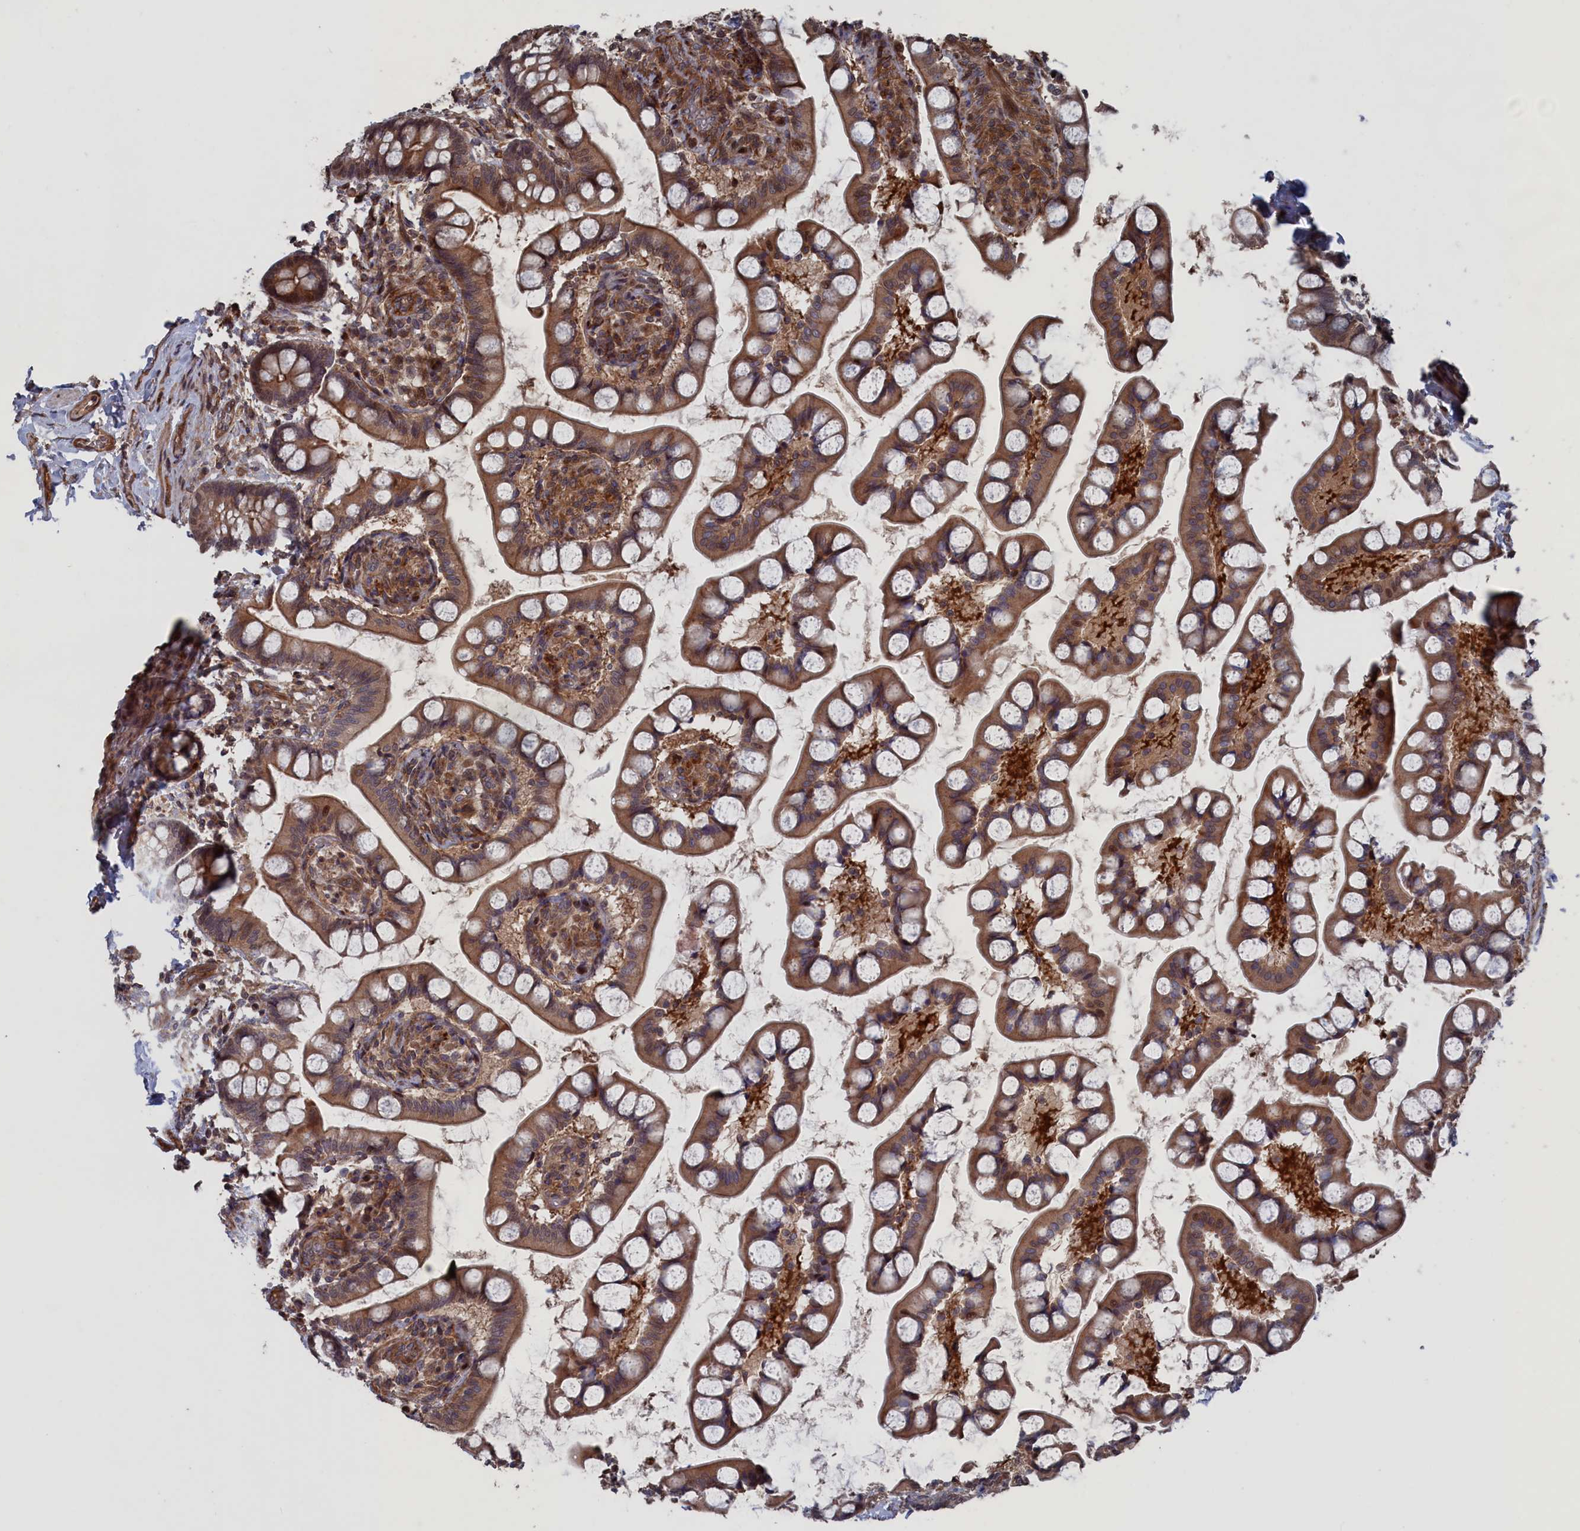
{"staining": {"intensity": "moderate", "quantity": ">75%", "location": "cytoplasmic/membranous"}, "tissue": "small intestine", "cell_type": "Glandular cells", "image_type": "normal", "snomed": [{"axis": "morphology", "description": "Normal tissue, NOS"}, {"axis": "topography", "description": "Small intestine"}], "caption": "Immunohistochemical staining of benign human small intestine exhibits moderate cytoplasmic/membranous protein expression in about >75% of glandular cells.", "gene": "PLA2G15", "patient": {"sex": "male", "age": 52}}